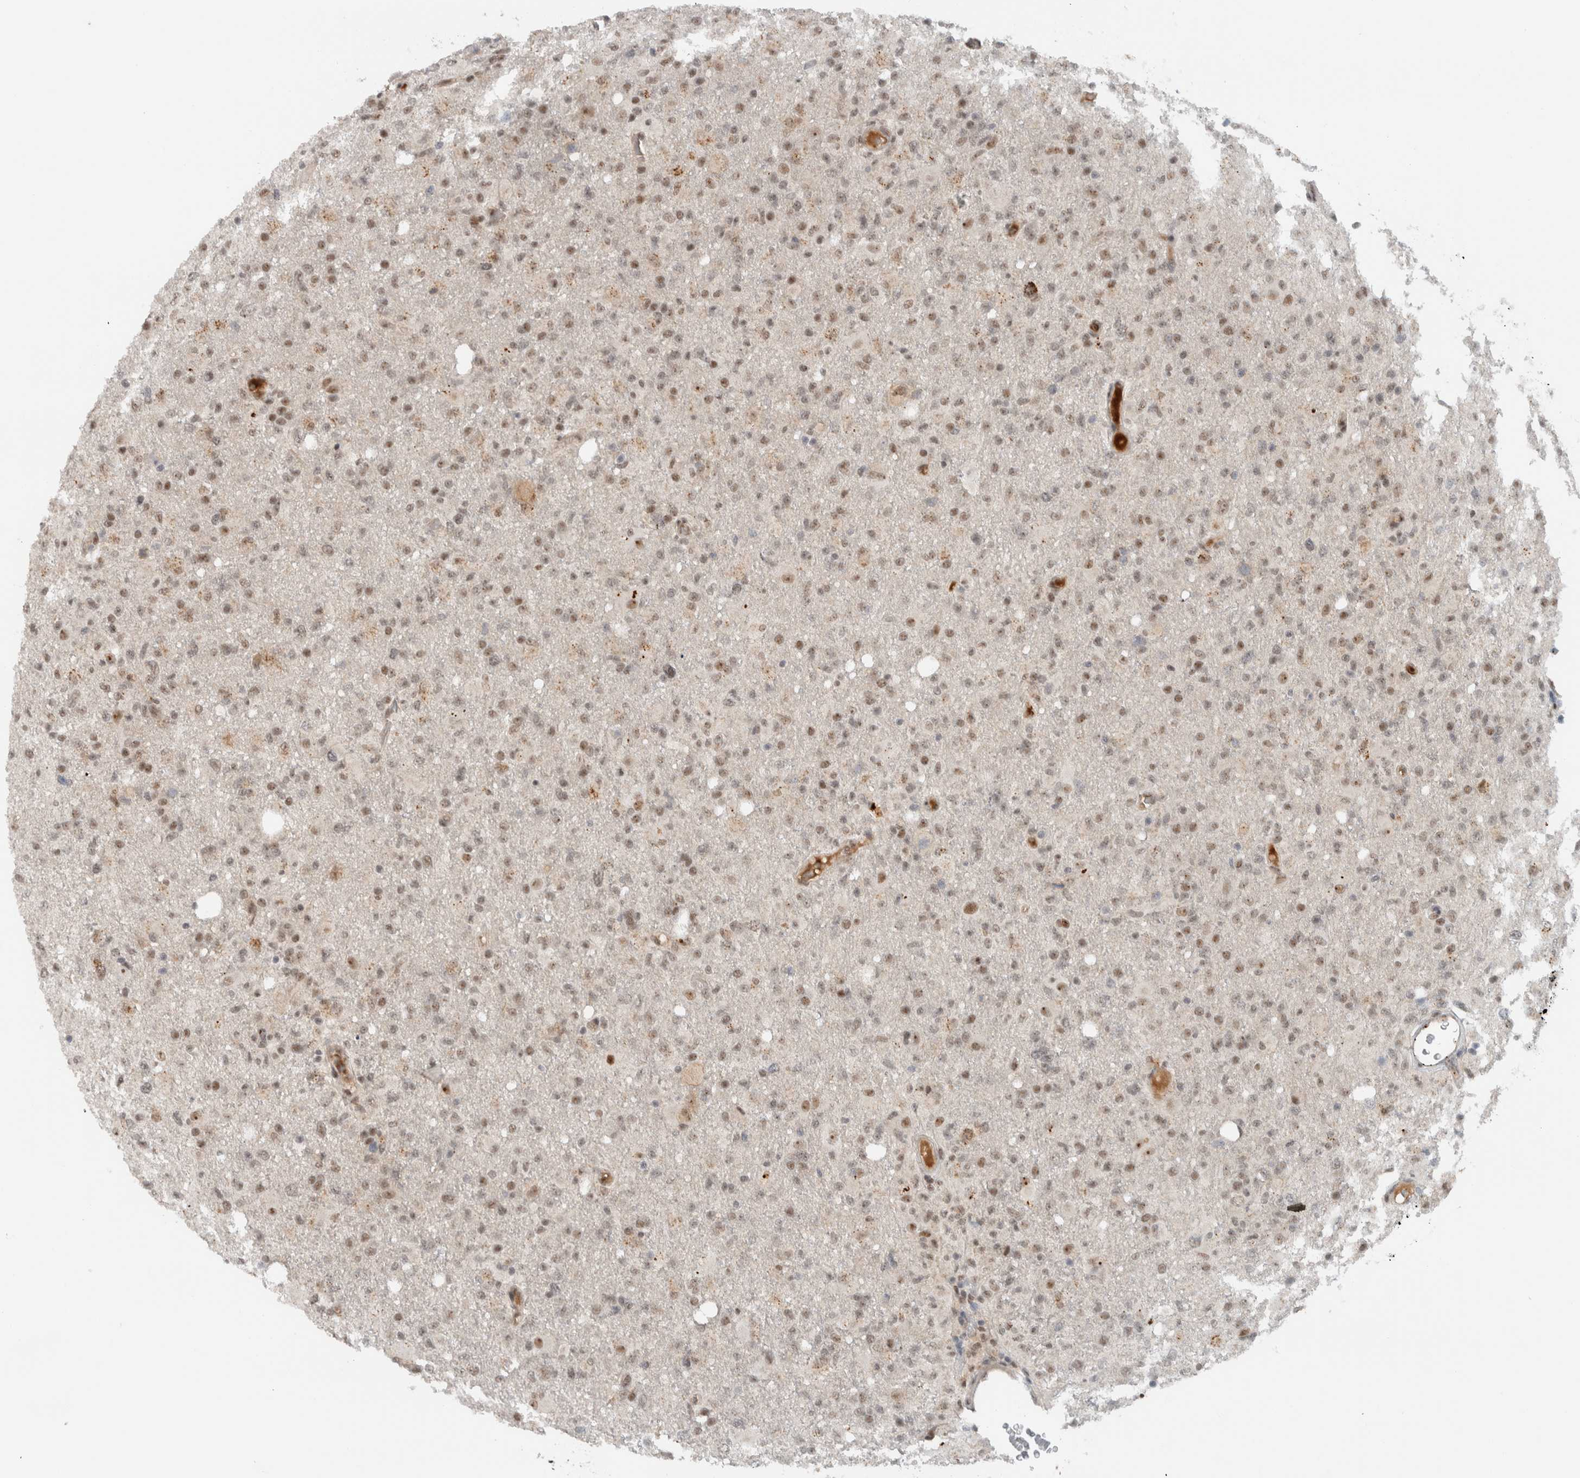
{"staining": {"intensity": "moderate", "quantity": ">75%", "location": "nuclear"}, "tissue": "glioma", "cell_type": "Tumor cells", "image_type": "cancer", "snomed": [{"axis": "morphology", "description": "Glioma, malignant, High grade"}, {"axis": "topography", "description": "Brain"}], "caption": "A brown stain labels moderate nuclear staining of a protein in human malignant glioma (high-grade) tumor cells. The protein of interest is shown in brown color, while the nuclei are stained blue.", "gene": "ZFP91", "patient": {"sex": "female", "age": 57}}